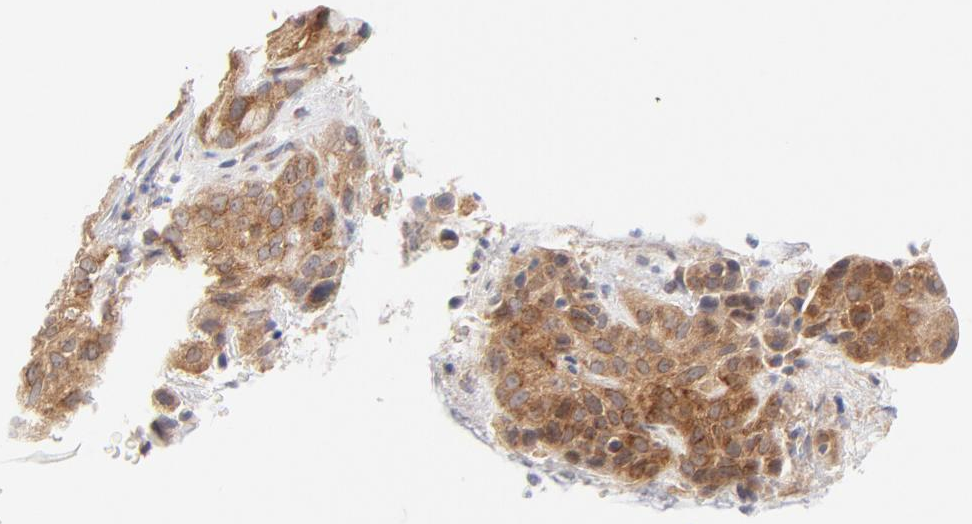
{"staining": {"intensity": "moderate", "quantity": ">75%", "location": "cytoplasmic/membranous"}, "tissue": "cervical cancer", "cell_type": "Tumor cells", "image_type": "cancer", "snomed": [{"axis": "morphology", "description": "Squamous cell carcinoma, NOS"}, {"axis": "topography", "description": "Cervix"}], "caption": "This micrograph exhibits immunohistochemistry staining of human squamous cell carcinoma (cervical), with medium moderate cytoplasmic/membranous staining in approximately >75% of tumor cells.", "gene": "RPS6KA1", "patient": {"sex": "female", "age": 38}}